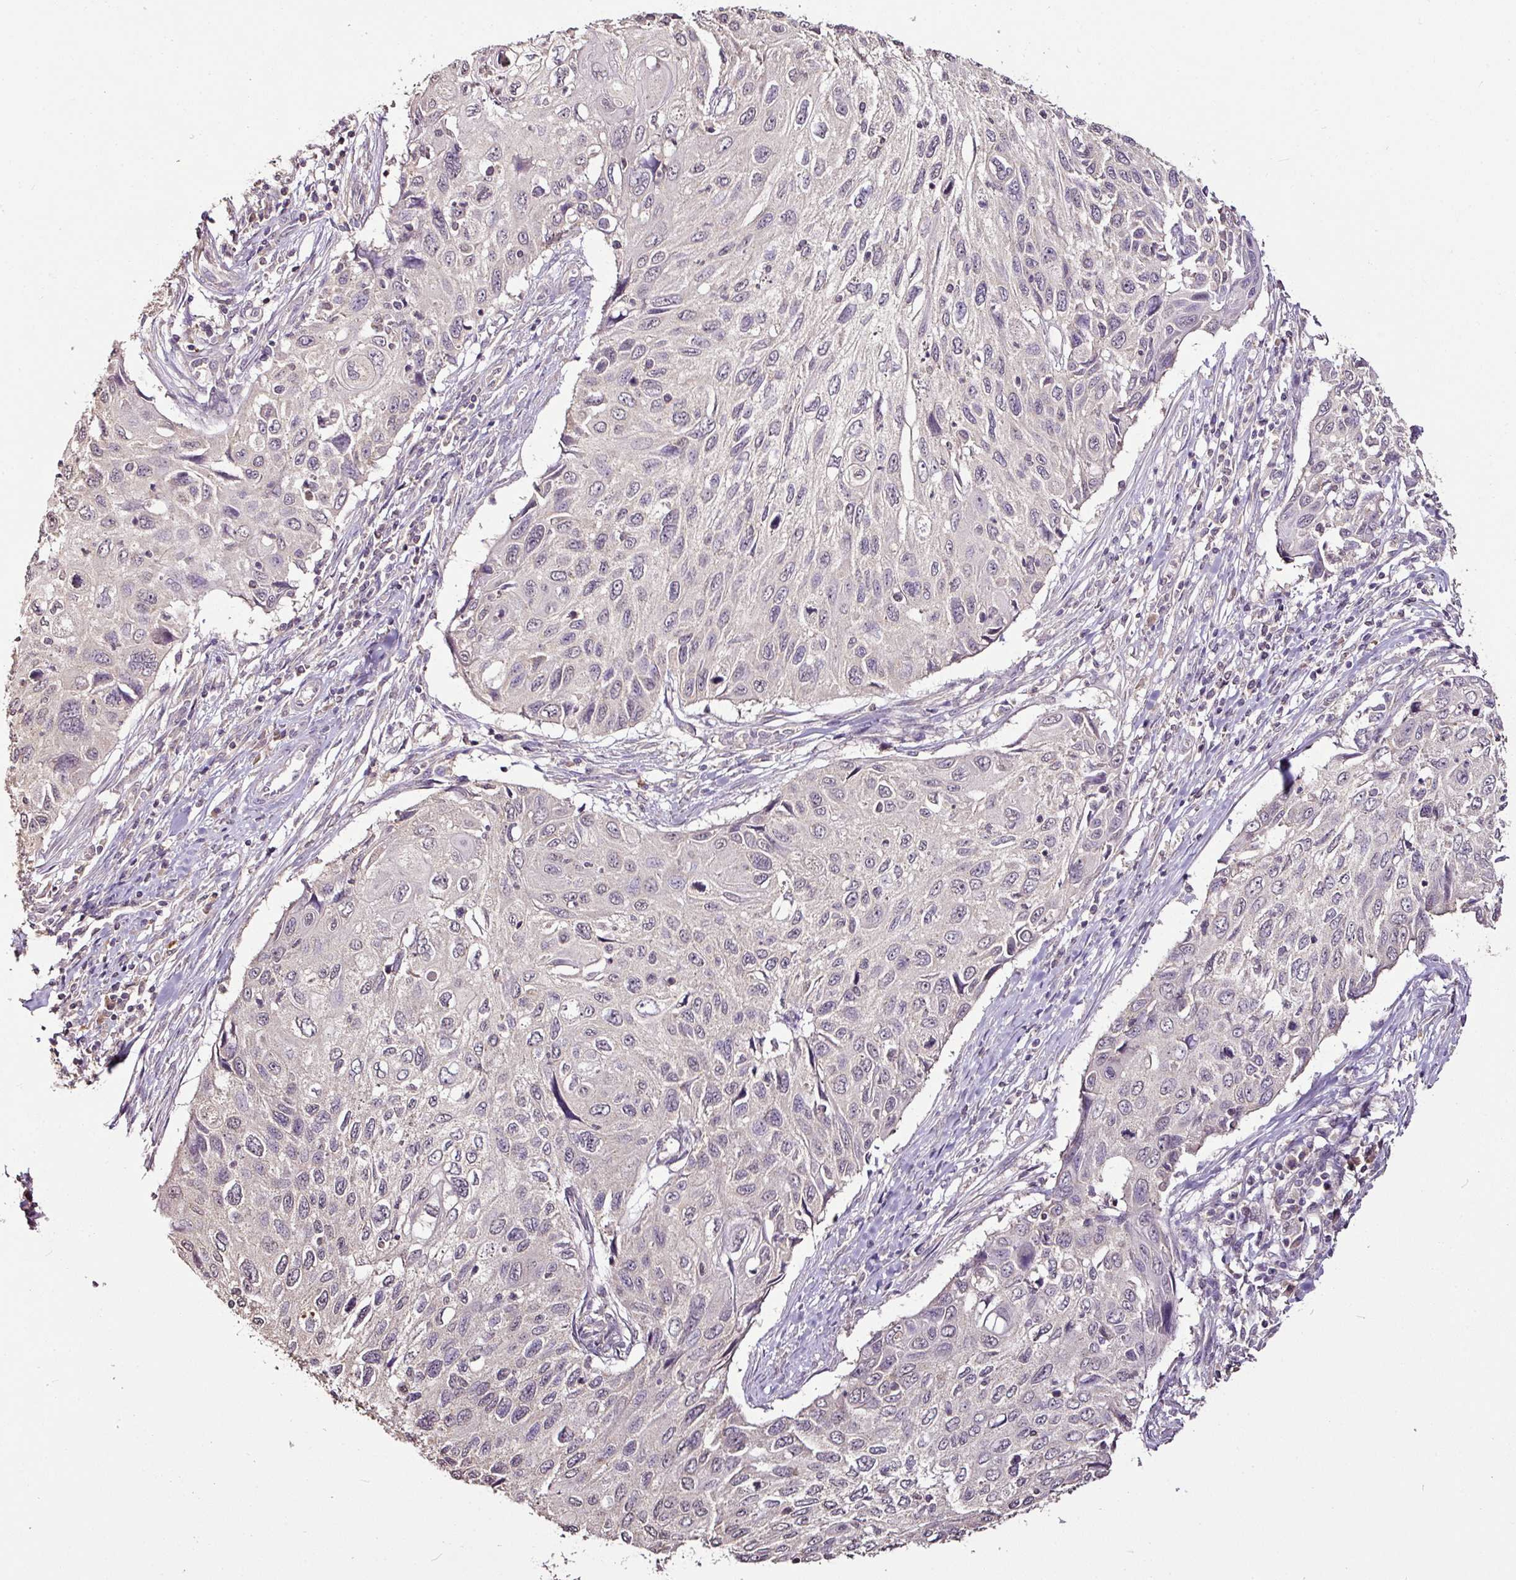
{"staining": {"intensity": "negative", "quantity": "none", "location": "none"}, "tissue": "cervical cancer", "cell_type": "Tumor cells", "image_type": "cancer", "snomed": [{"axis": "morphology", "description": "Squamous cell carcinoma, NOS"}, {"axis": "topography", "description": "Cervix"}], "caption": "IHC of human cervical squamous cell carcinoma displays no staining in tumor cells.", "gene": "RPL38", "patient": {"sex": "female", "age": 70}}